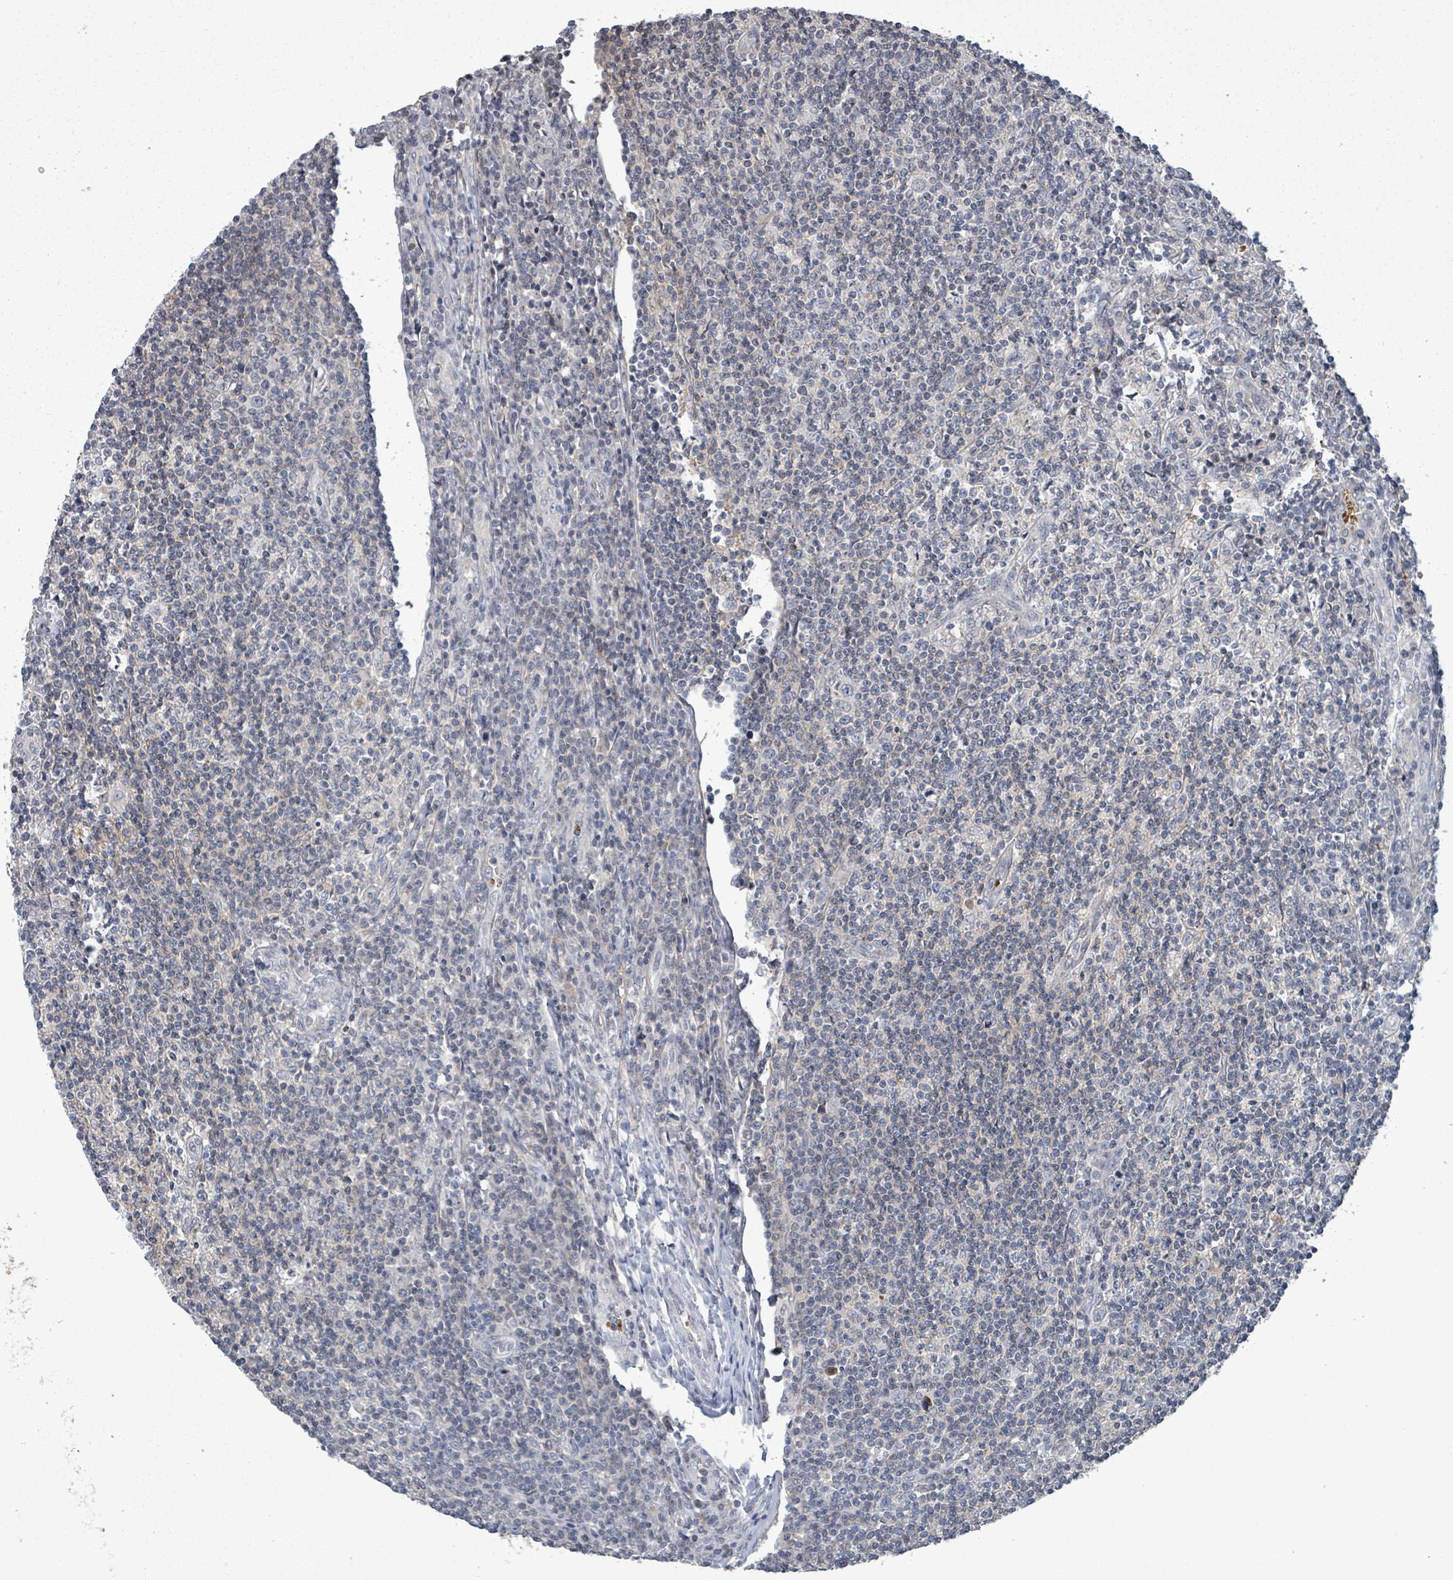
{"staining": {"intensity": "negative", "quantity": "none", "location": "none"}, "tissue": "lymphoma", "cell_type": "Tumor cells", "image_type": "cancer", "snomed": [{"axis": "morphology", "description": "Hodgkin's disease, NOS"}, {"axis": "topography", "description": "Lymph node"}], "caption": "The photomicrograph shows no staining of tumor cells in Hodgkin's disease.", "gene": "GRM8", "patient": {"sex": "male", "age": 83}}